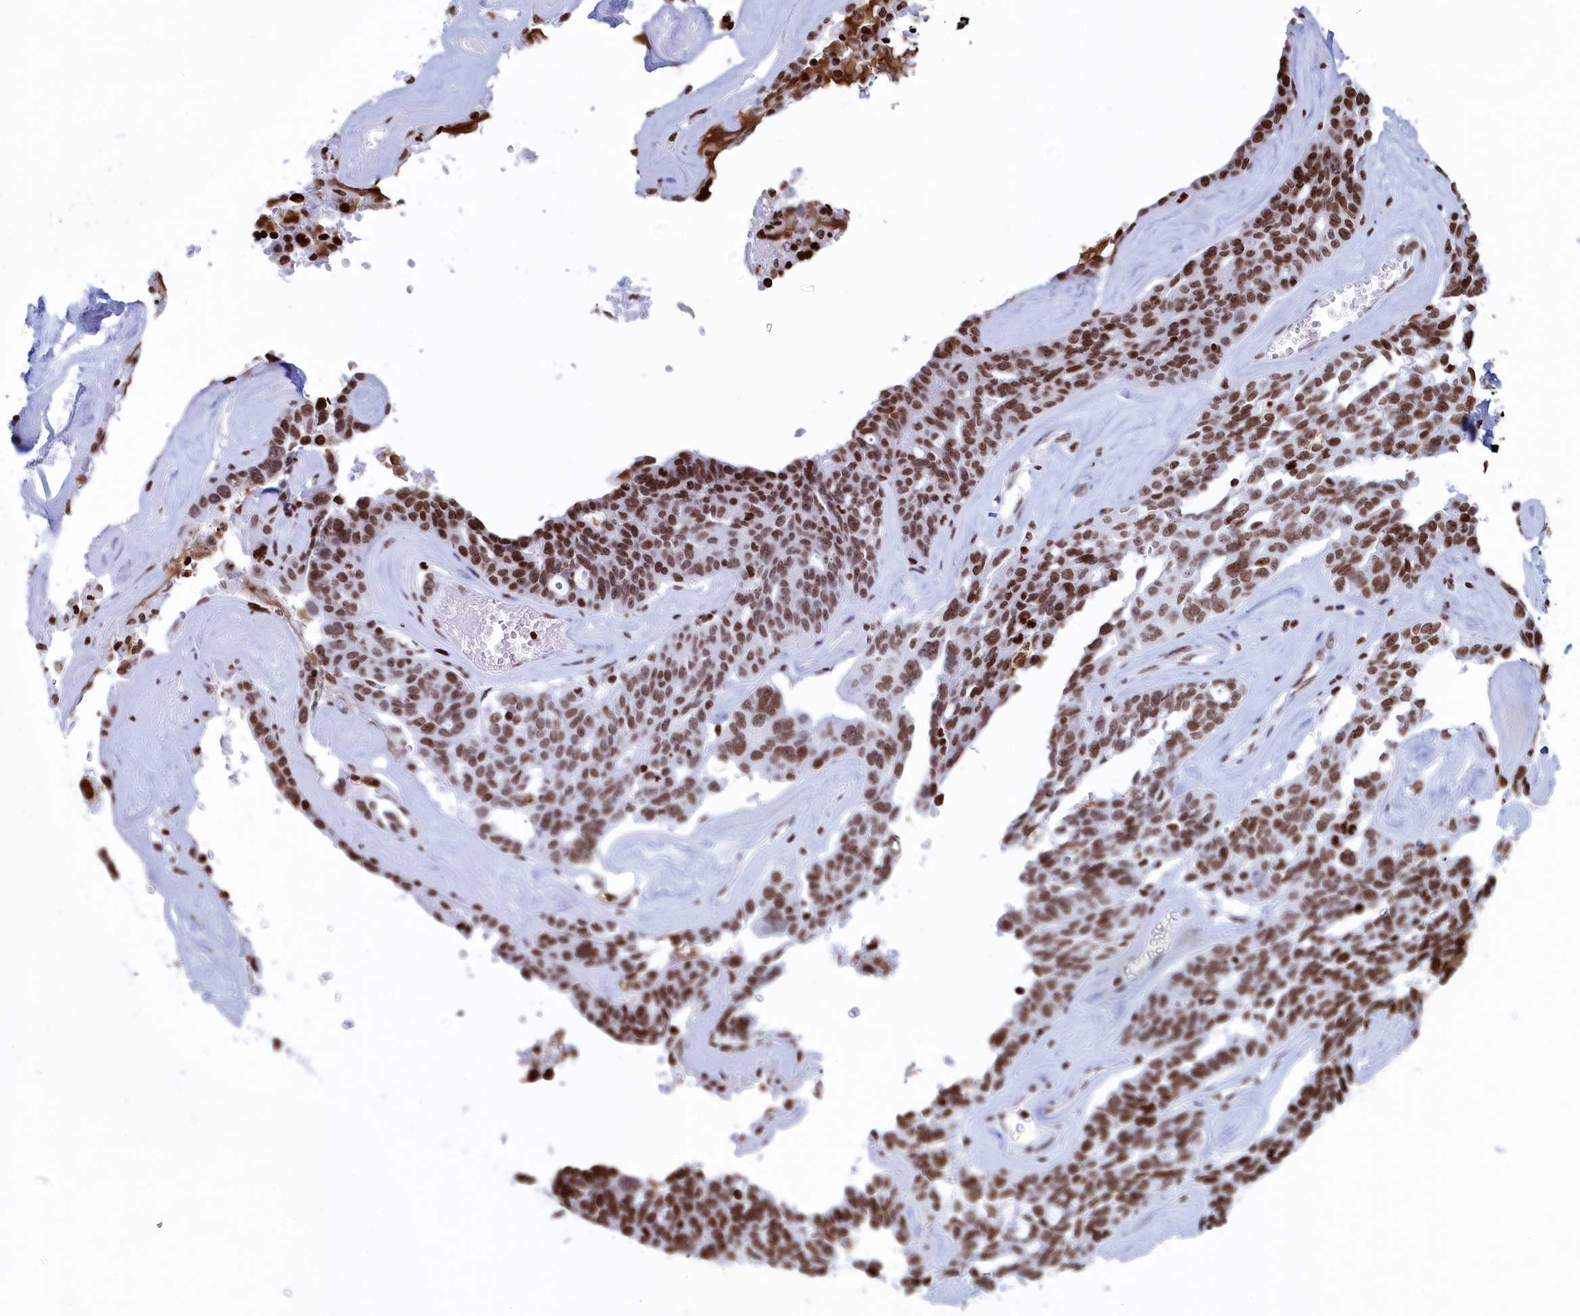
{"staining": {"intensity": "moderate", "quantity": ">75%", "location": "nuclear"}, "tissue": "ovarian cancer", "cell_type": "Tumor cells", "image_type": "cancer", "snomed": [{"axis": "morphology", "description": "Cystadenocarcinoma, serous, NOS"}, {"axis": "topography", "description": "Ovary"}], "caption": "Ovarian cancer stained with DAB (3,3'-diaminobenzidine) IHC exhibits medium levels of moderate nuclear expression in approximately >75% of tumor cells.", "gene": "APOBEC3A", "patient": {"sex": "female", "age": 59}}